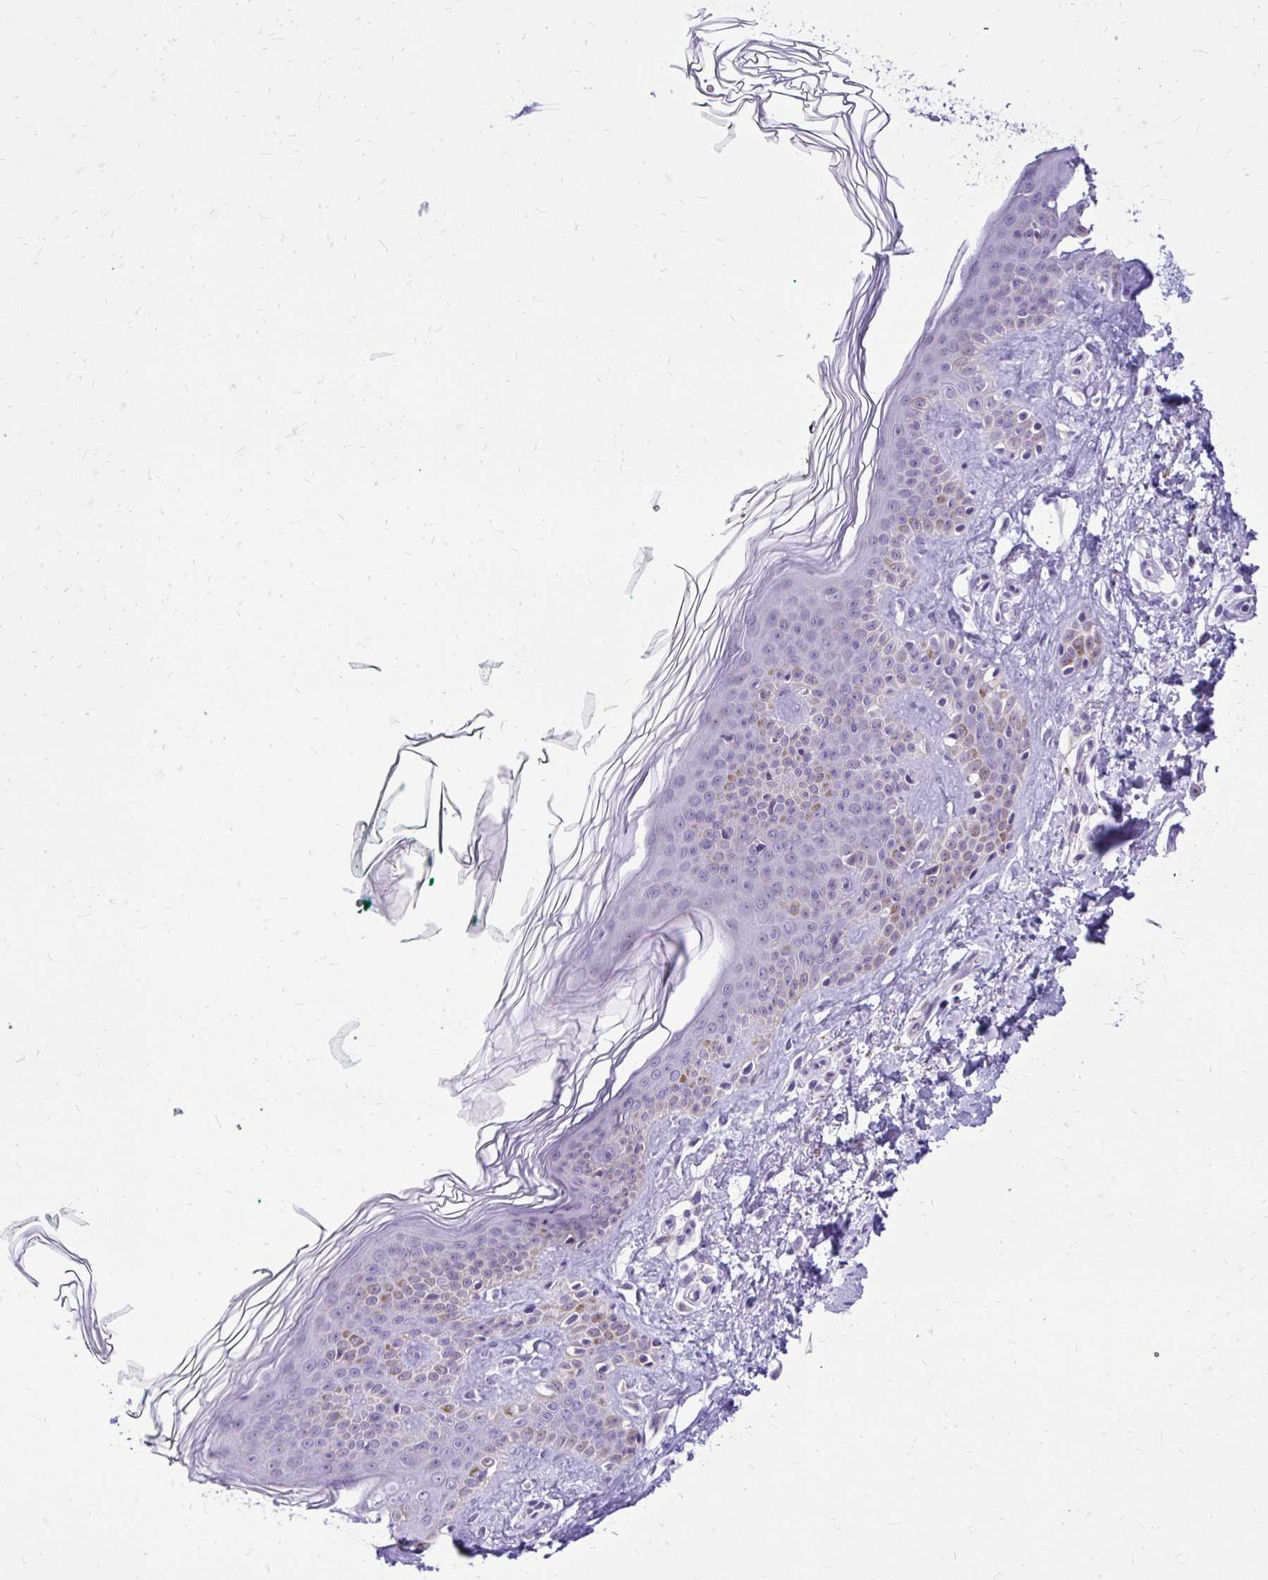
{"staining": {"intensity": "negative", "quantity": "none", "location": "none"}, "tissue": "skin", "cell_type": "Fibroblasts", "image_type": "normal", "snomed": [{"axis": "morphology", "description": "Normal tissue, NOS"}, {"axis": "topography", "description": "Skin"}, {"axis": "topography", "description": "Peripheral nerve tissue"}], "caption": "Protein analysis of unremarkable skin shows no significant staining in fibroblasts. (DAB immunohistochemistry (IHC), high magnification).", "gene": "NIFK", "patient": {"sex": "female", "age": 45}}